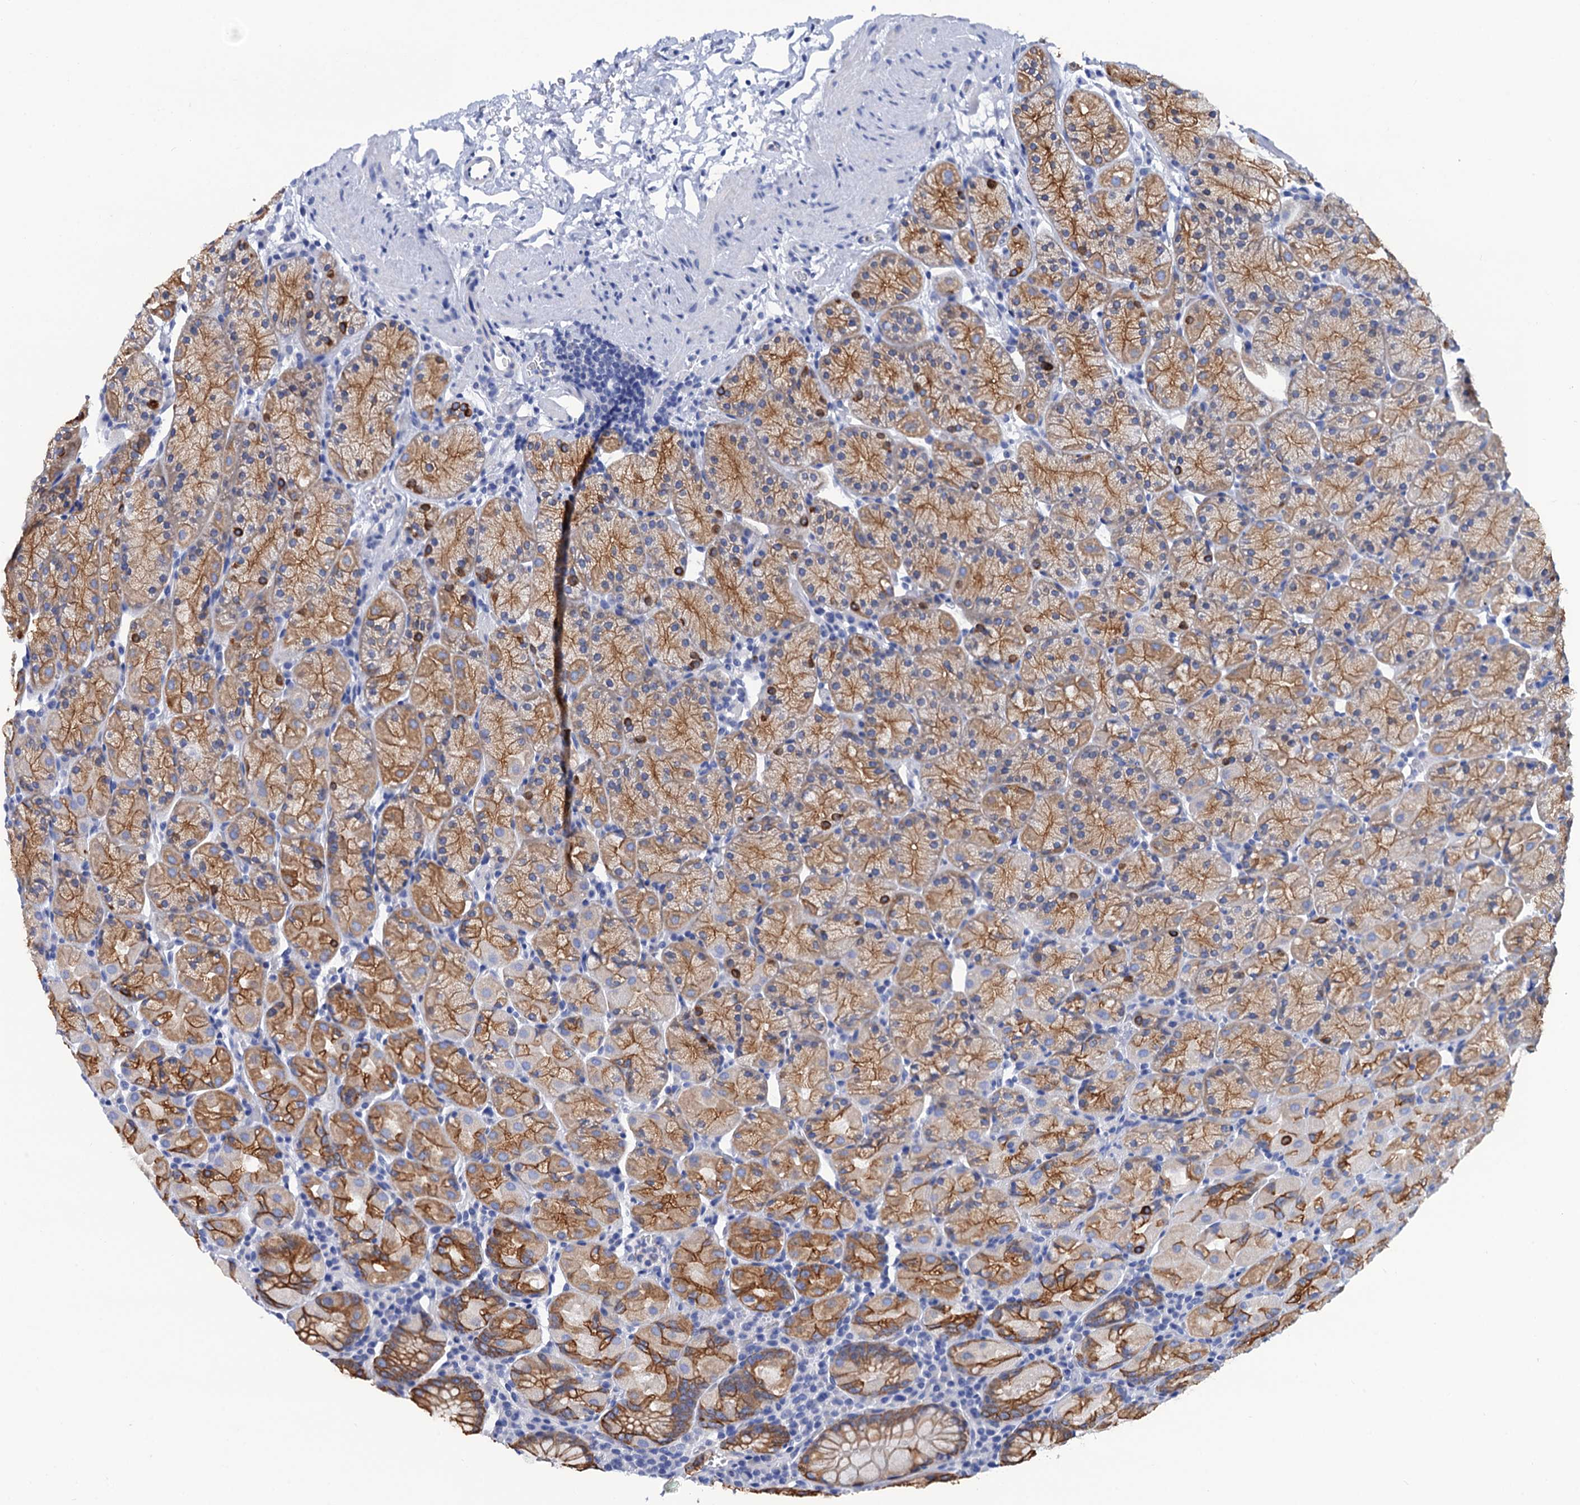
{"staining": {"intensity": "strong", "quantity": "25%-75%", "location": "cytoplasmic/membranous"}, "tissue": "stomach", "cell_type": "Glandular cells", "image_type": "normal", "snomed": [{"axis": "morphology", "description": "Normal tissue, NOS"}, {"axis": "topography", "description": "Stomach, upper"}, {"axis": "topography", "description": "Stomach, lower"}], "caption": "An IHC photomicrograph of normal tissue is shown. Protein staining in brown shows strong cytoplasmic/membranous positivity in stomach within glandular cells. (Brightfield microscopy of DAB IHC at high magnification).", "gene": "RAB3IP", "patient": {"sex": "male", "age": 80}}